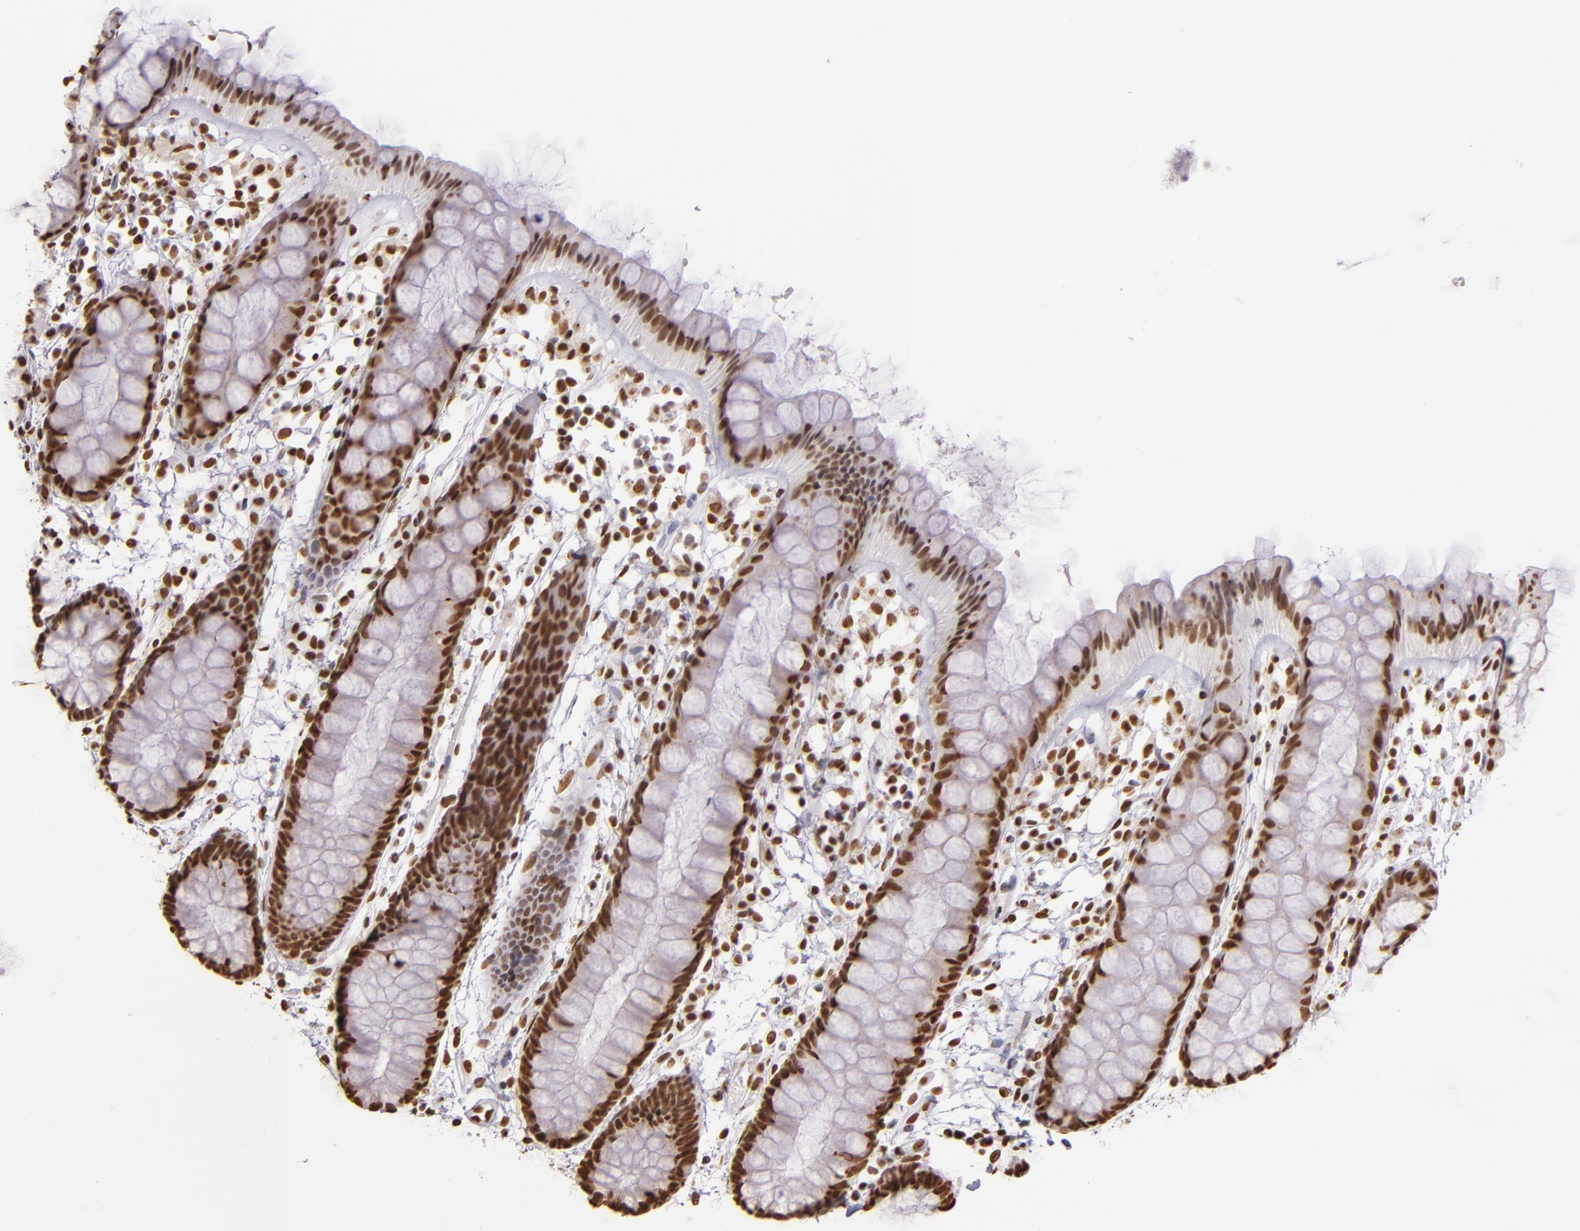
{"staining": {"intensity": "moderate", "quantity": ">75%", "location": "nuclear"}, "tissue": "rectum", "cell_type": "Glandular cells", "image_type": "normal", "snomed": [{"axis": "morphology", "description": "Normal tissue, NOS"}, {"axis": "topography", "description": "Rectum"}], "caption": "Rectum stained with DAB immunohistochemistry (IHC) displays medium levels of moderate nuclear staining in approximately >75% of glandular cells. Immunohistochemistry stains the protein of interest in brown and the nuclei are stained blue.", "gene": "PAPOLA", "patient": {"sex": "female", "age": 66}}